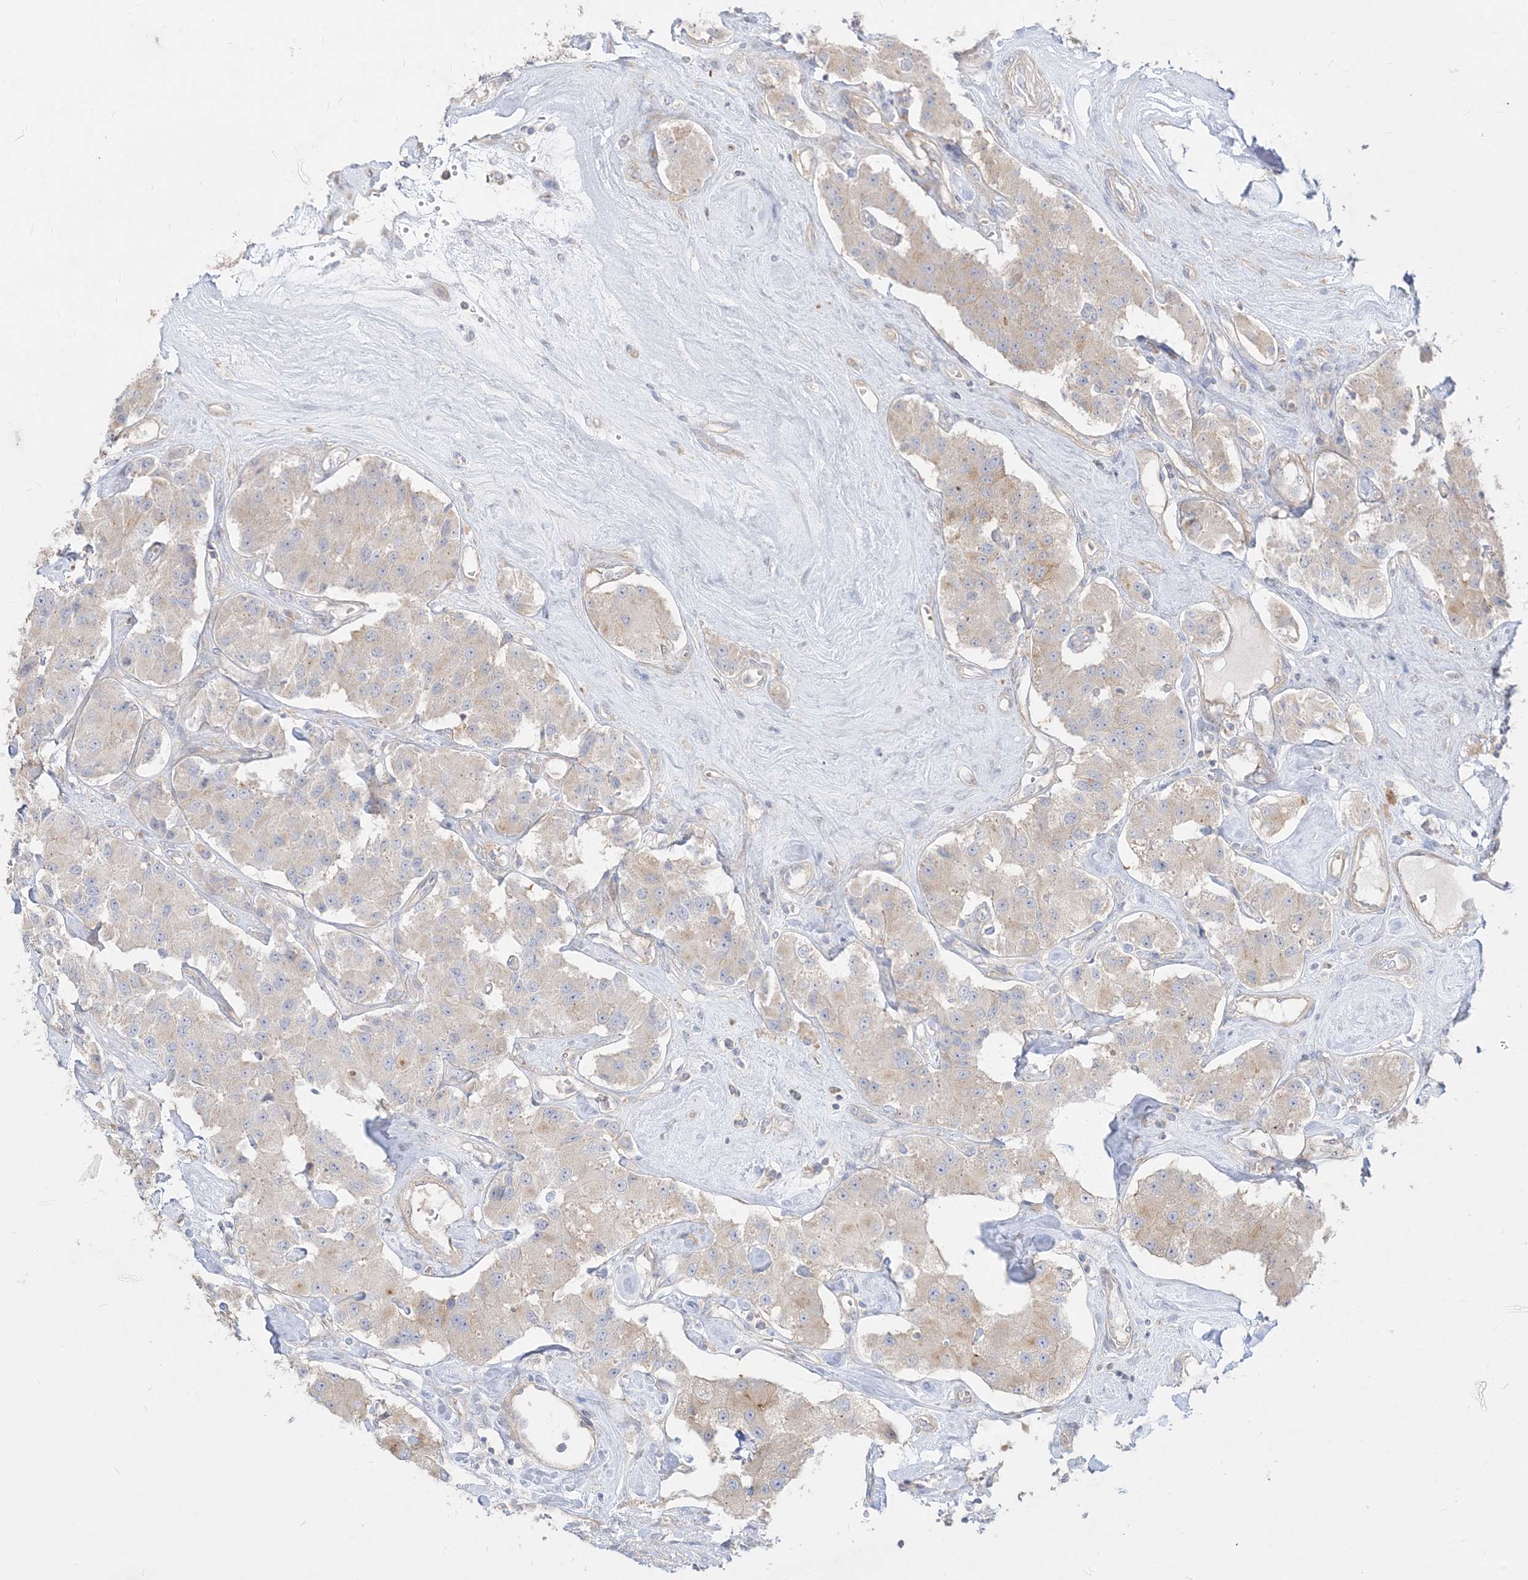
{"staining": {"intensity": "weak", "quantity": "<25%", "location": "cytoplasmic/membranous"}, "tissue": "carcinoid", "cell_type": "Tumor cells", "image_type": "cancer", "snomed": [{"axis": "morphology", "description": "Carcinoid, malignant, NOS"}, {"axis": "topography", "description": "Pancreas"}], "caption": "The image exhibits no significant positivity in tumor cells of carcinoid.", "gene": "ARHGEF9", "patient": {"sex": "male", "age": 41}}